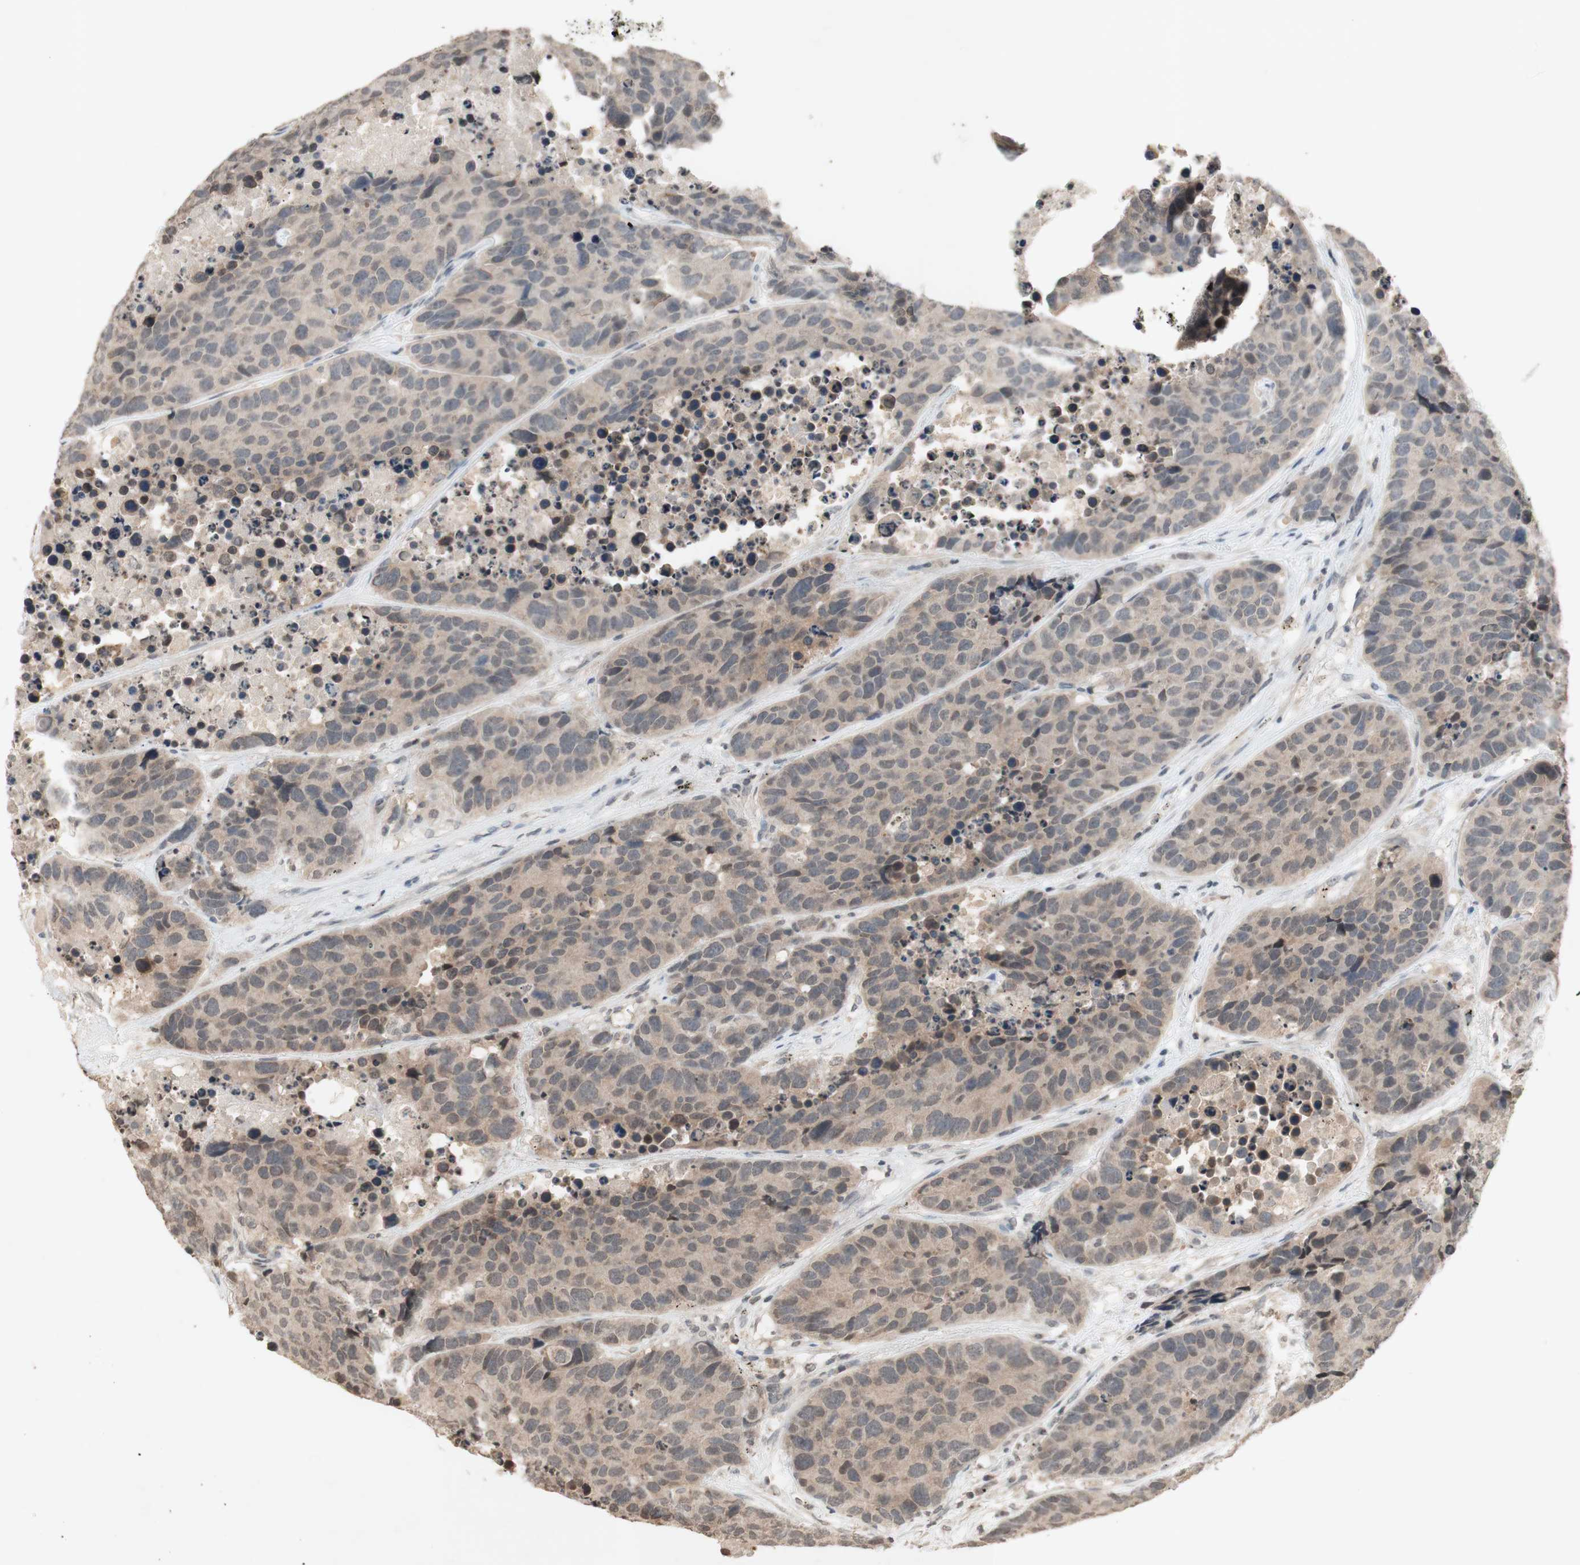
{"staining": {"intensity": "weak", "quantity": ">75%", "location": "cytoplasmic/membranous"}, "tissue": "carcinoid", "cell_type": "Tumor cells", "image_type": "cancer", "snomed": [{"axis": "morphology", "description": "Carcinoid, malignant, NOS"}, {"axis": "topography", "description": "Lung"}], "caption": "Immunohistochemistry photomicrograph of neoplastic tissue: carcinoid stained using IHC exhibits low levels of weak protein expression localized specifically in the cytoplasmic/membranous of tumor cells, appearing as a cytoplasmic/membranous brown color.", "gene": "GLI1", "patient": {"sex": "male", "age": 60}}